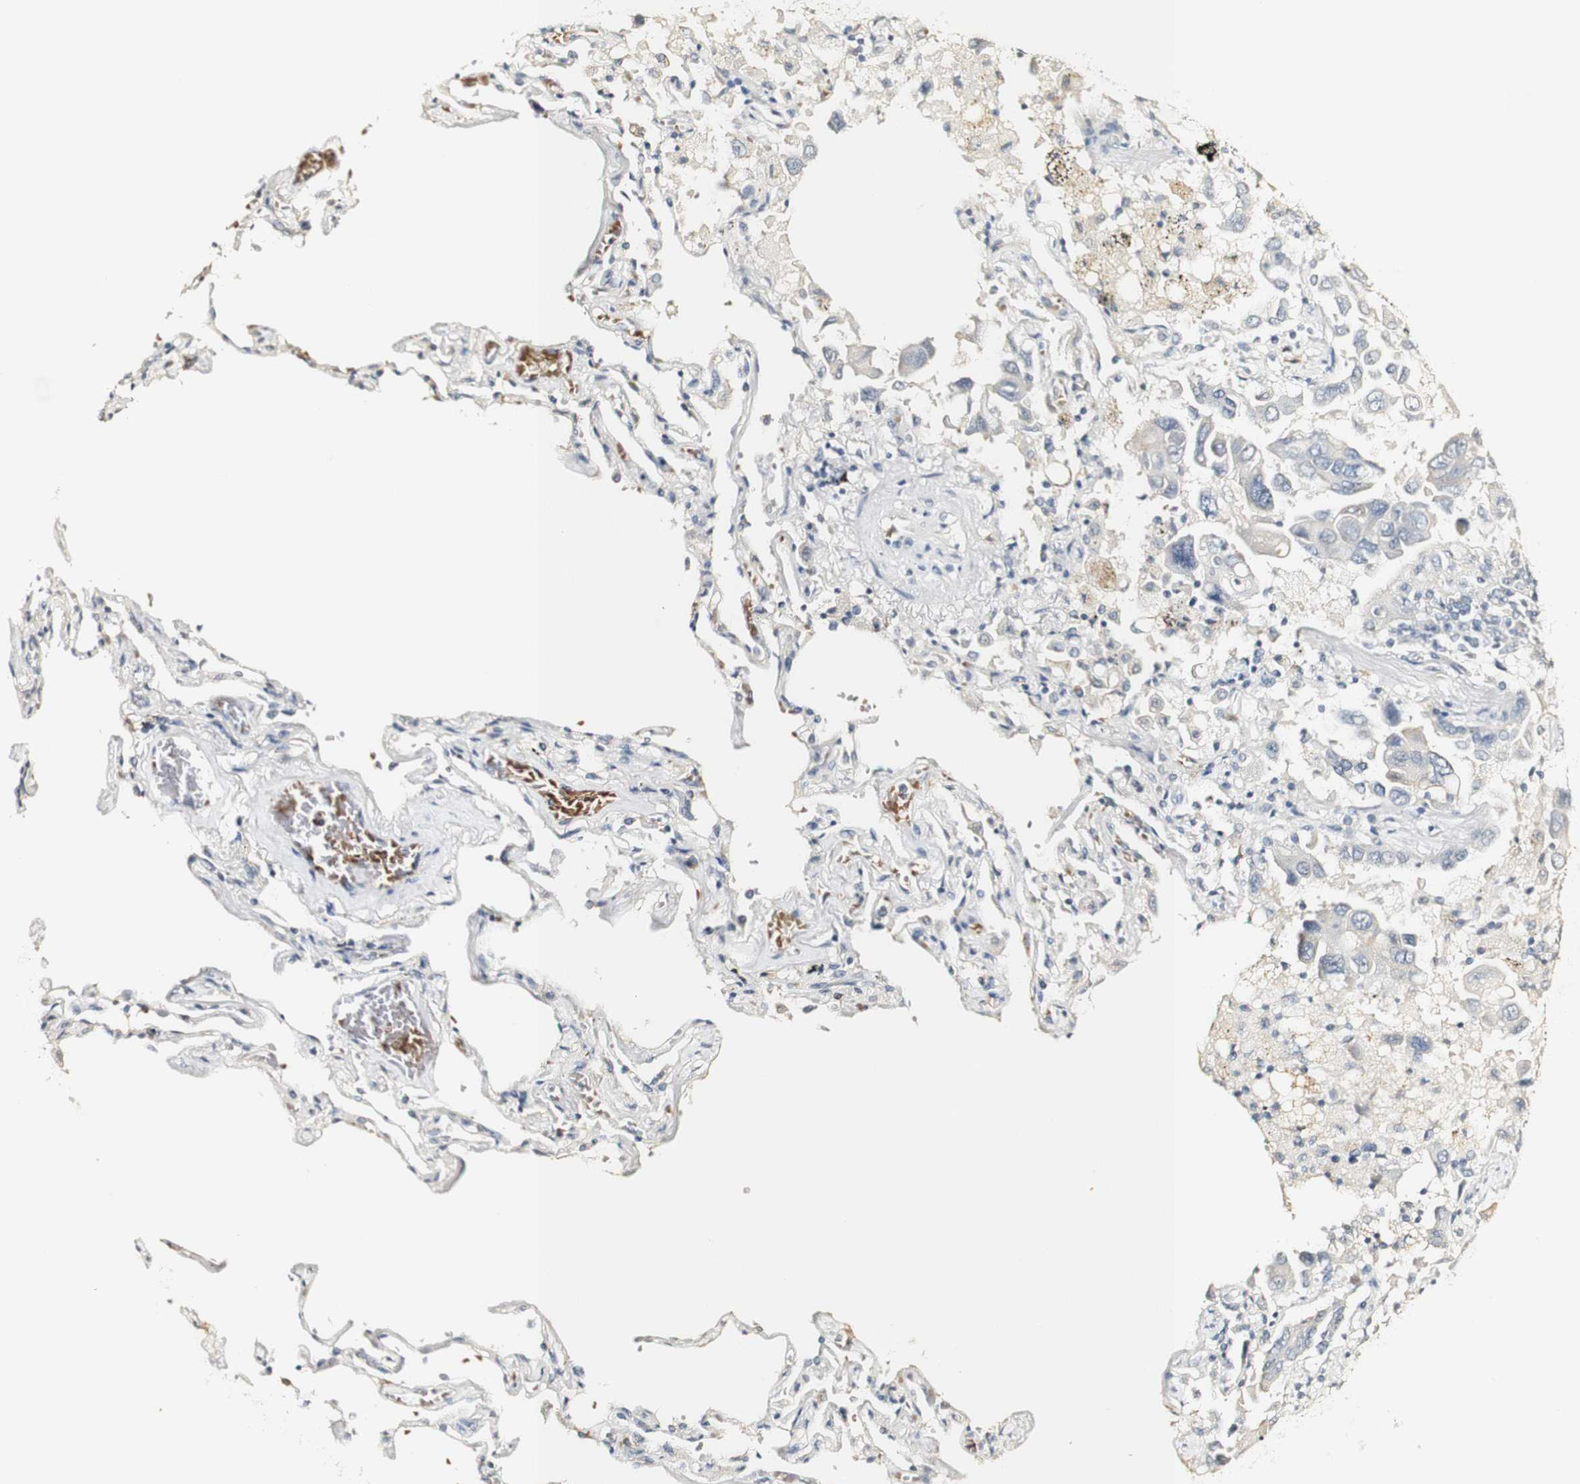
{"staining": {"intensity": "negative", "quantity": "none", "location": "none"}, "tissue": "lung cancer", "cell_type": "Tumor cells", "image_type": "cancer", "snomed": [{"axis": "morphology", "description": "Adenocarcinoma, NOS"}, {"axis": "topography", "description": "Lung"}], "caption": "Human lung cancer (adenocarcinoma) stained for a protein using immunohistochemistry reveals no positivity in tumor cells.", "gene": "SYT7", "patient": {"sex": "male", "age": 64}}